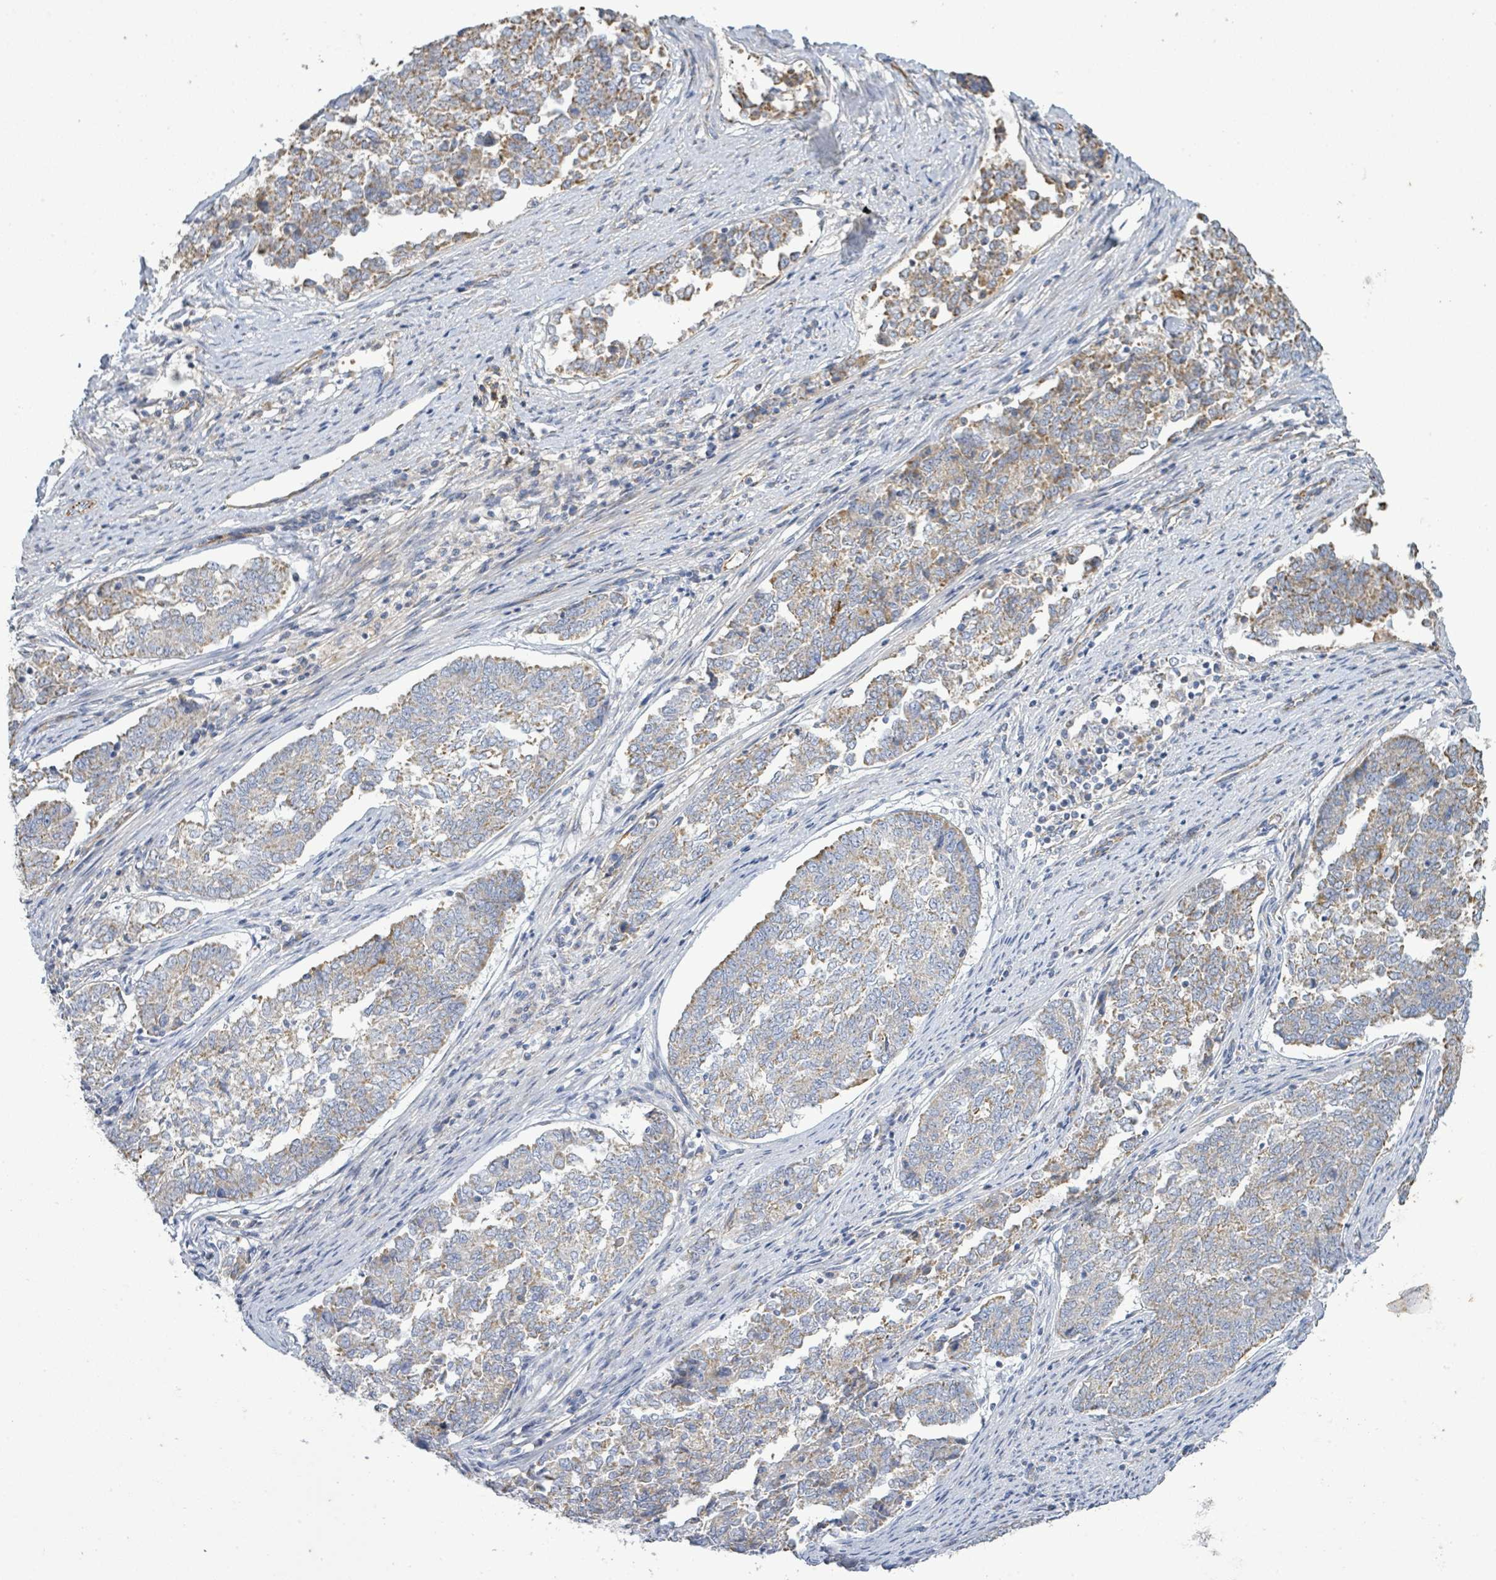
{"staining": {"intensity": "weak", "quantity": ">75%", "location": "cytoplasmic/membranous"}, "tissue": "endometrial cancer", "cell_type": "Tumor cells", "image_type": "cancer", "snomed": [{"axis": "morphology", "description": "Adenocarcinoma, NOS"}, {"axis": "topography", "description": "Endometrium"}], "caption": "Endometrial cancer tissue displays weak cytoplasmic/membranous expression in approximately >75% of tumor cells", "gene": "ALG12", "patient": {"sex": "female", "age": 80}}